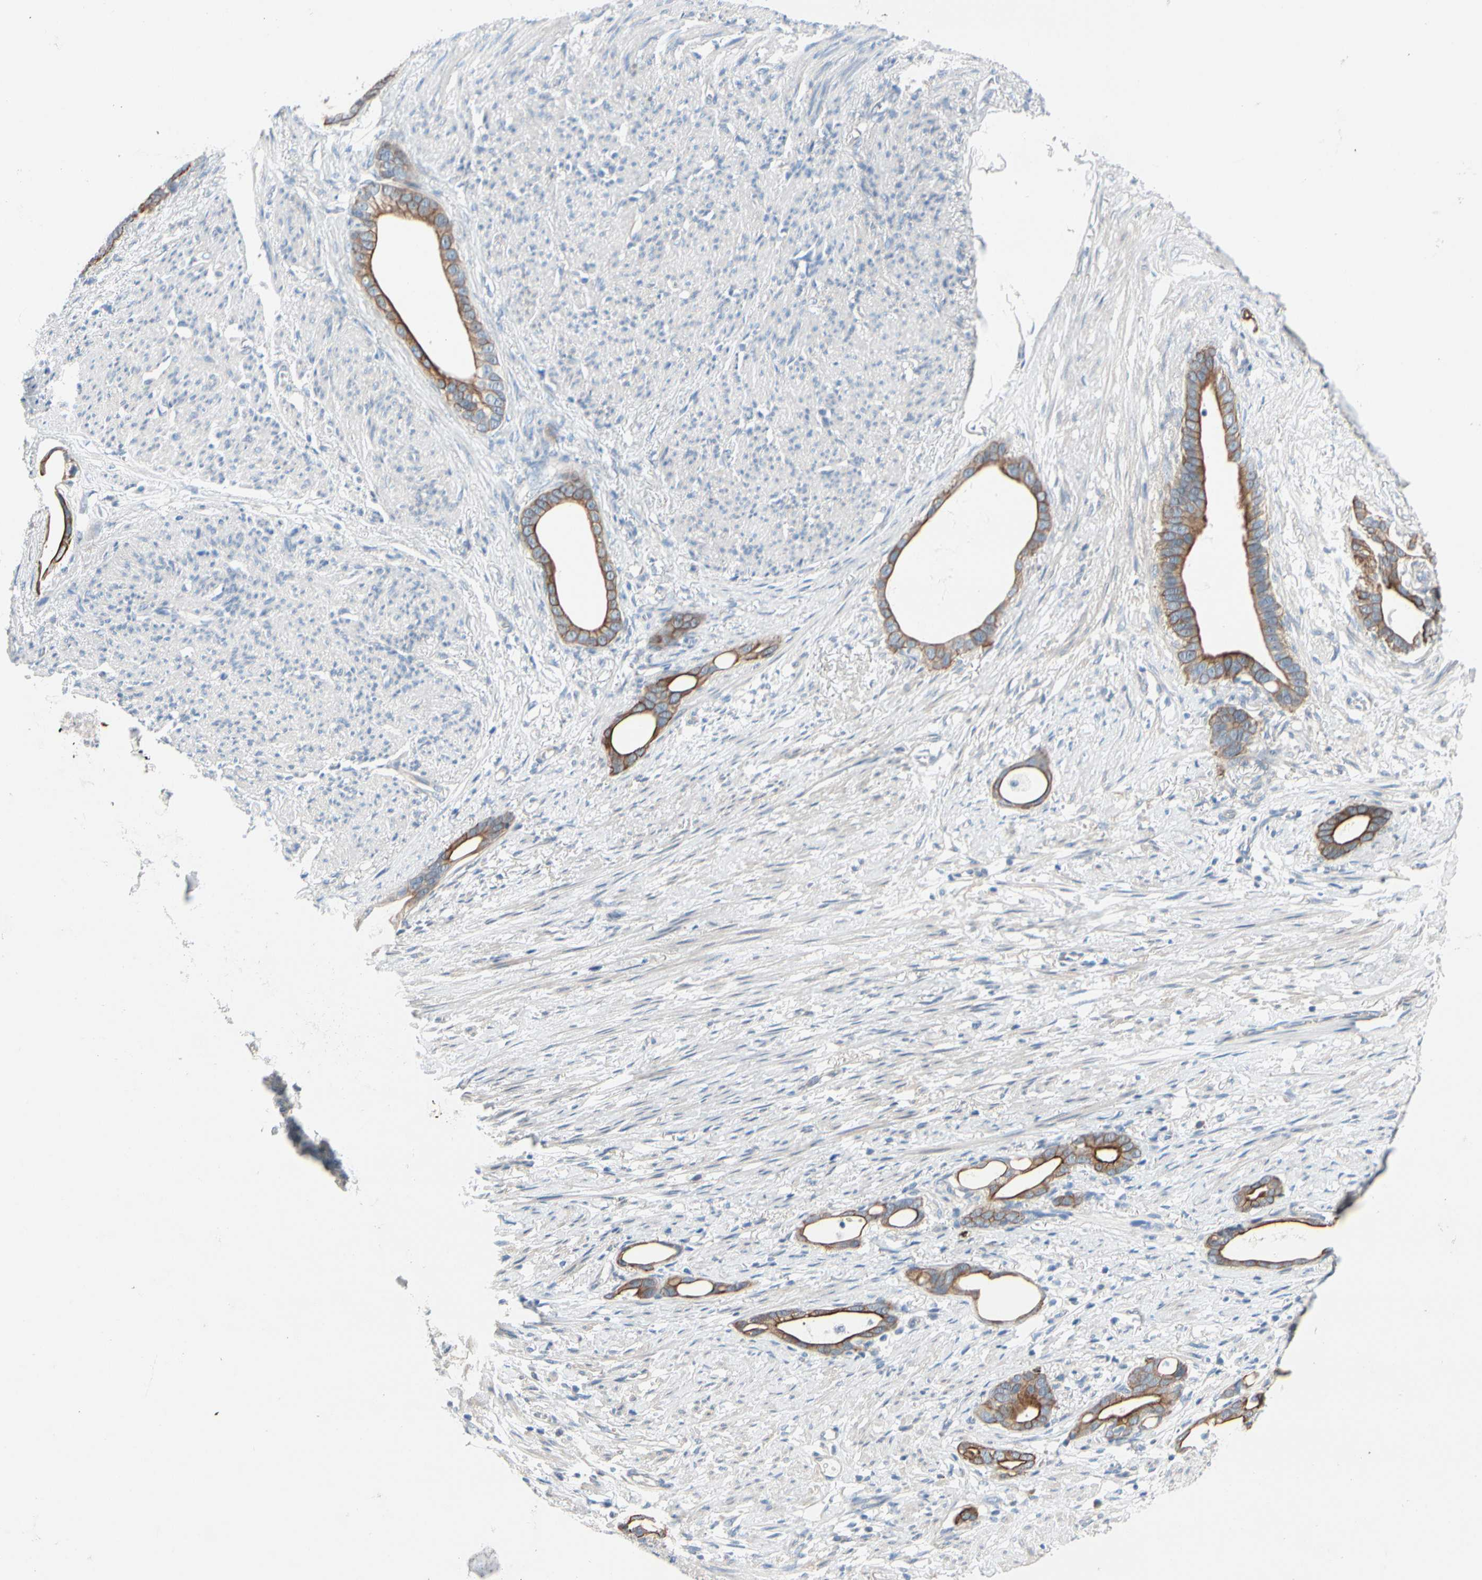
{"staining": {"intensity": "moderate", "quantity": ">75%", "location": "cytoplasmic/membranous"}, "tissue": "stomach cancer", "cell_type": "Tumor cells", "image_type": "cancer", "snomed": [{"axis": "morphology", "description": "Adenocarcinoma, NOS"}, {"axis": "topography", "description": "Stomach"}], "caption": "Immunohistochemical staining of human stomach cancer demonstrates moderate cytoplasmic/membranous protein staining in about >75% of tumor cells.", "gene": "ZNF132", "patient": {"sex": "female", "age": 75}}